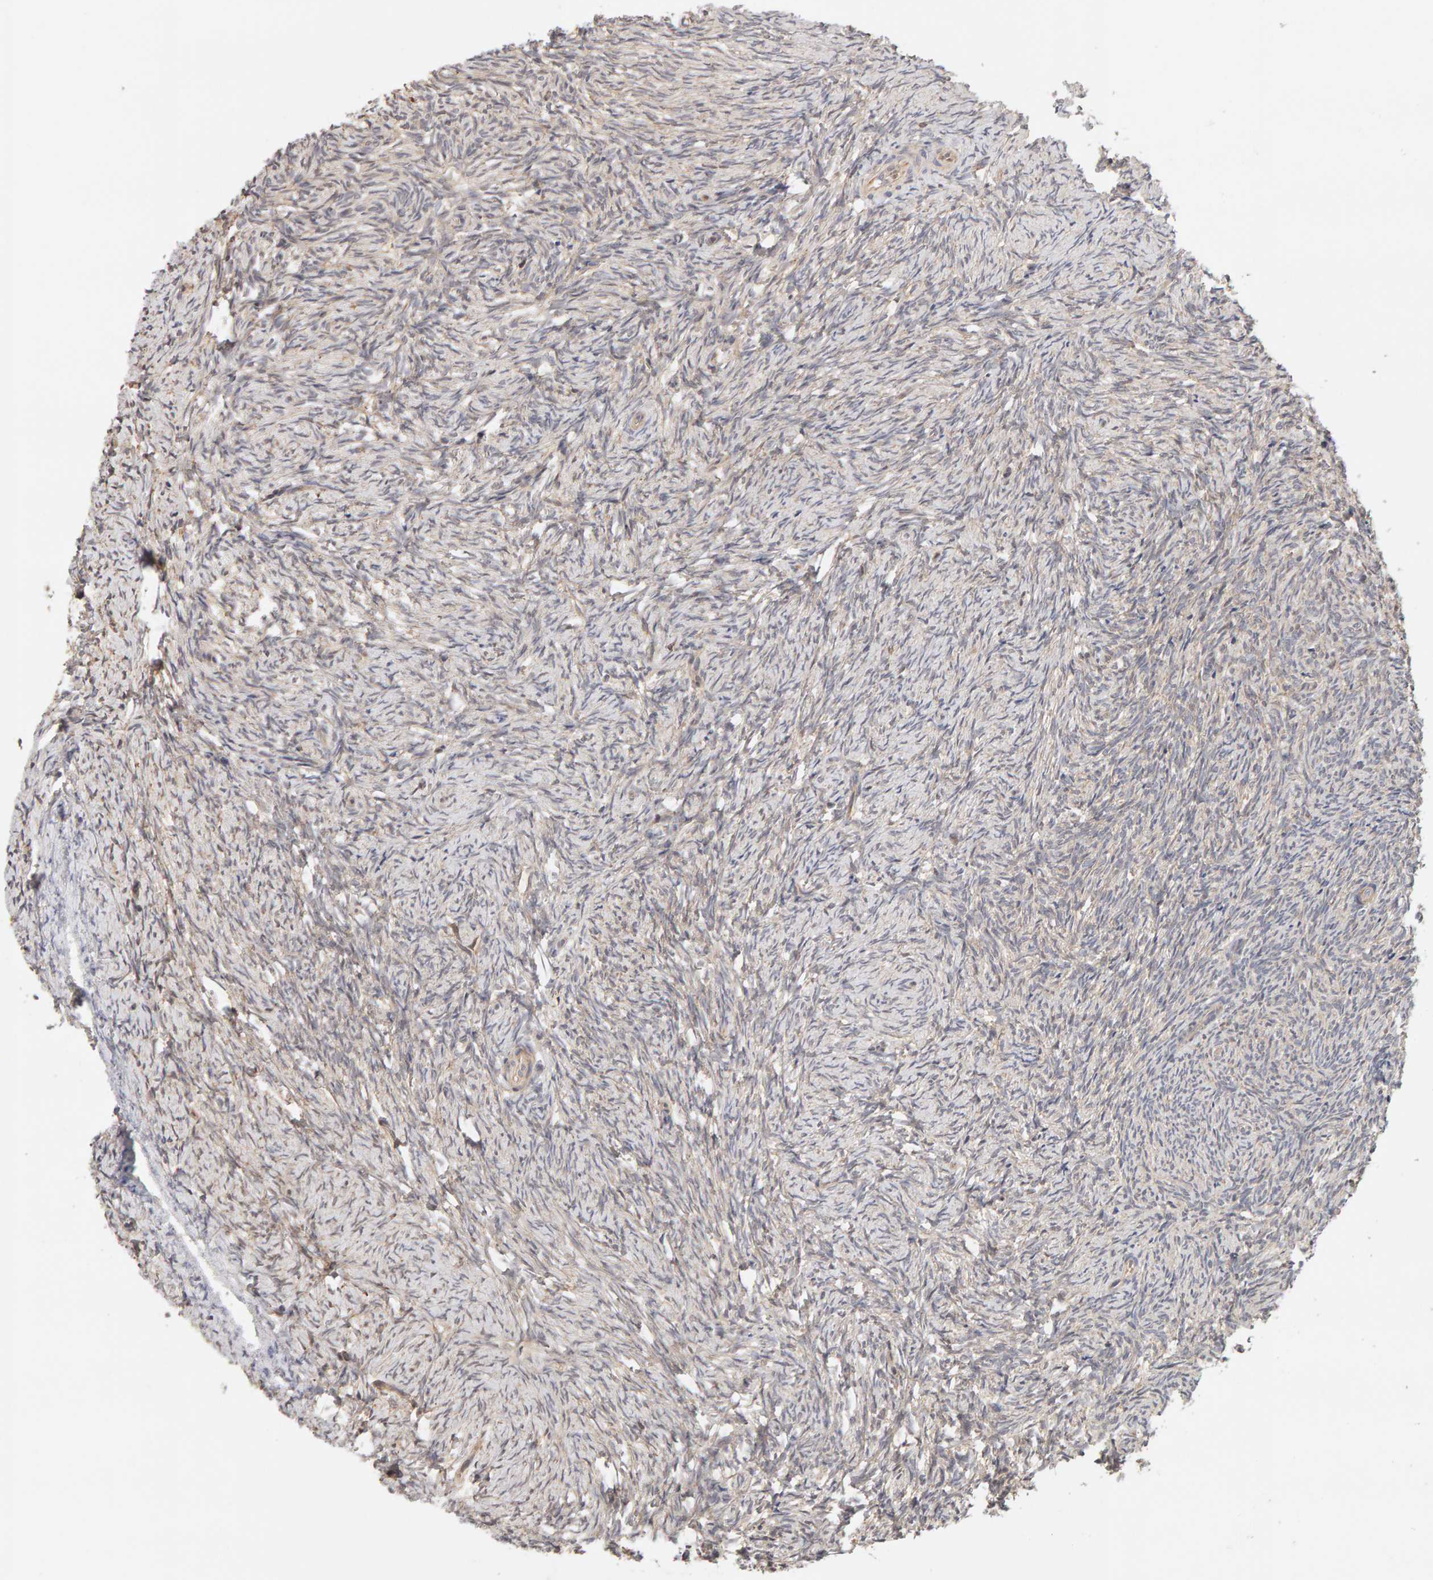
{"staining": {"intensity": "weak", "quantity": "<25%", "location": "cytoplasmic/membranous"}, "tissue": "ovary", "cell_type": "Ovarian stroma cells", "image_type": "normal", "snomed": [{"axis": "morphology", "description": "Normal tissue, NOS"}, {"axis": "topography", "description": "Ovary"}], "caption": "Immunohistochemistry (IHC) micrograph of normal ovary: ovary stained with DAB (3,3'-diaminobenzidine) demonstrates no significant protein expression in ovarian stroma cells. The staining is performed using DAB brown chromogen with nuclei counter-stained in using hematoxylin.", "gene": "DNAJC7", "patient": {"sex": "female", "age": 41}}